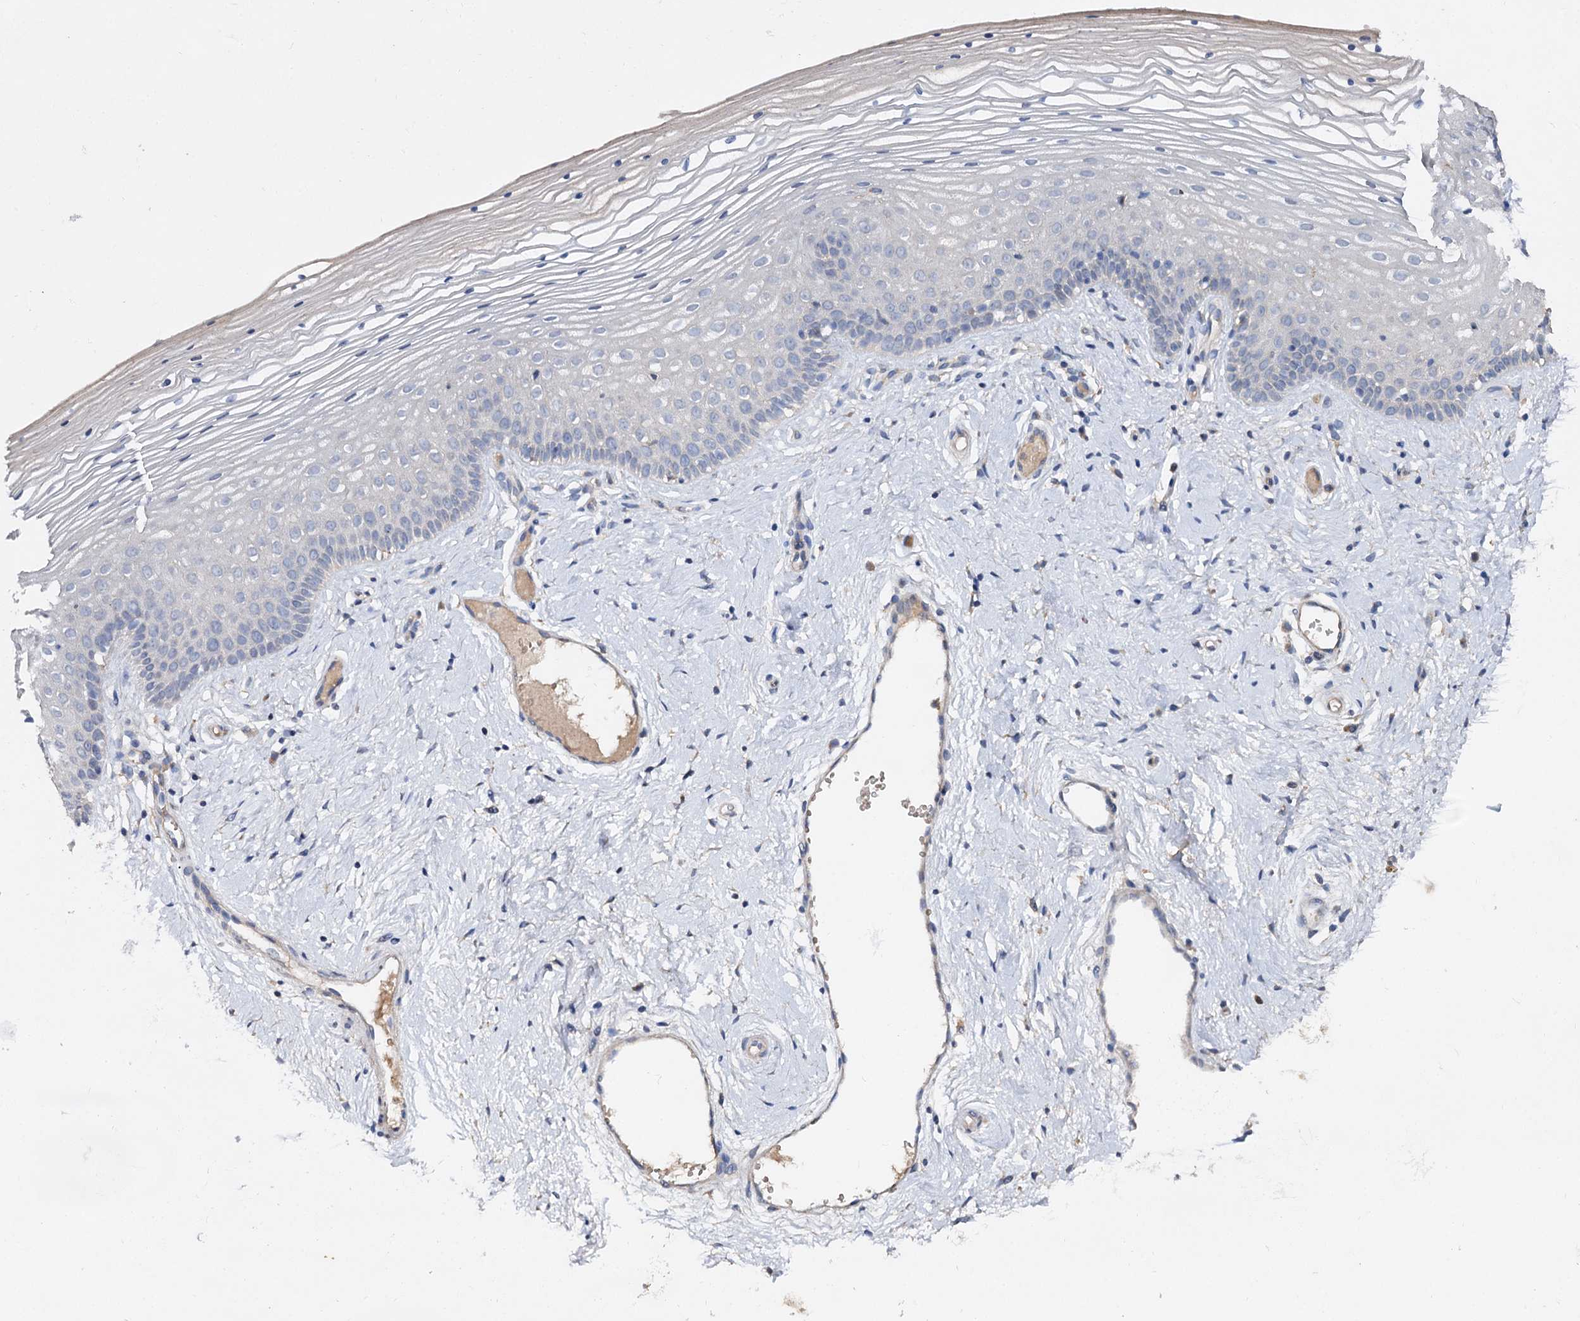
{"staining": {"intensity": "negative", "quantity": "none", "location": "none"}, "tissue": "vagina", "cell_type": "Squamous epithelial cells", "image_type": "normal", "snomed": [{"axis": "morphology", "description": "Normal tissue, NOS"}, {"axis": "topography", "description": "Vagina"}], "caption": "DAB (3,3'-diaminobenzidine) immunohistochemical staining of normal vagina reveals no significant expression in squamous epithelial cells.", "gene": "HVCN1", "patient": {"sex": "female", "age": 46}}